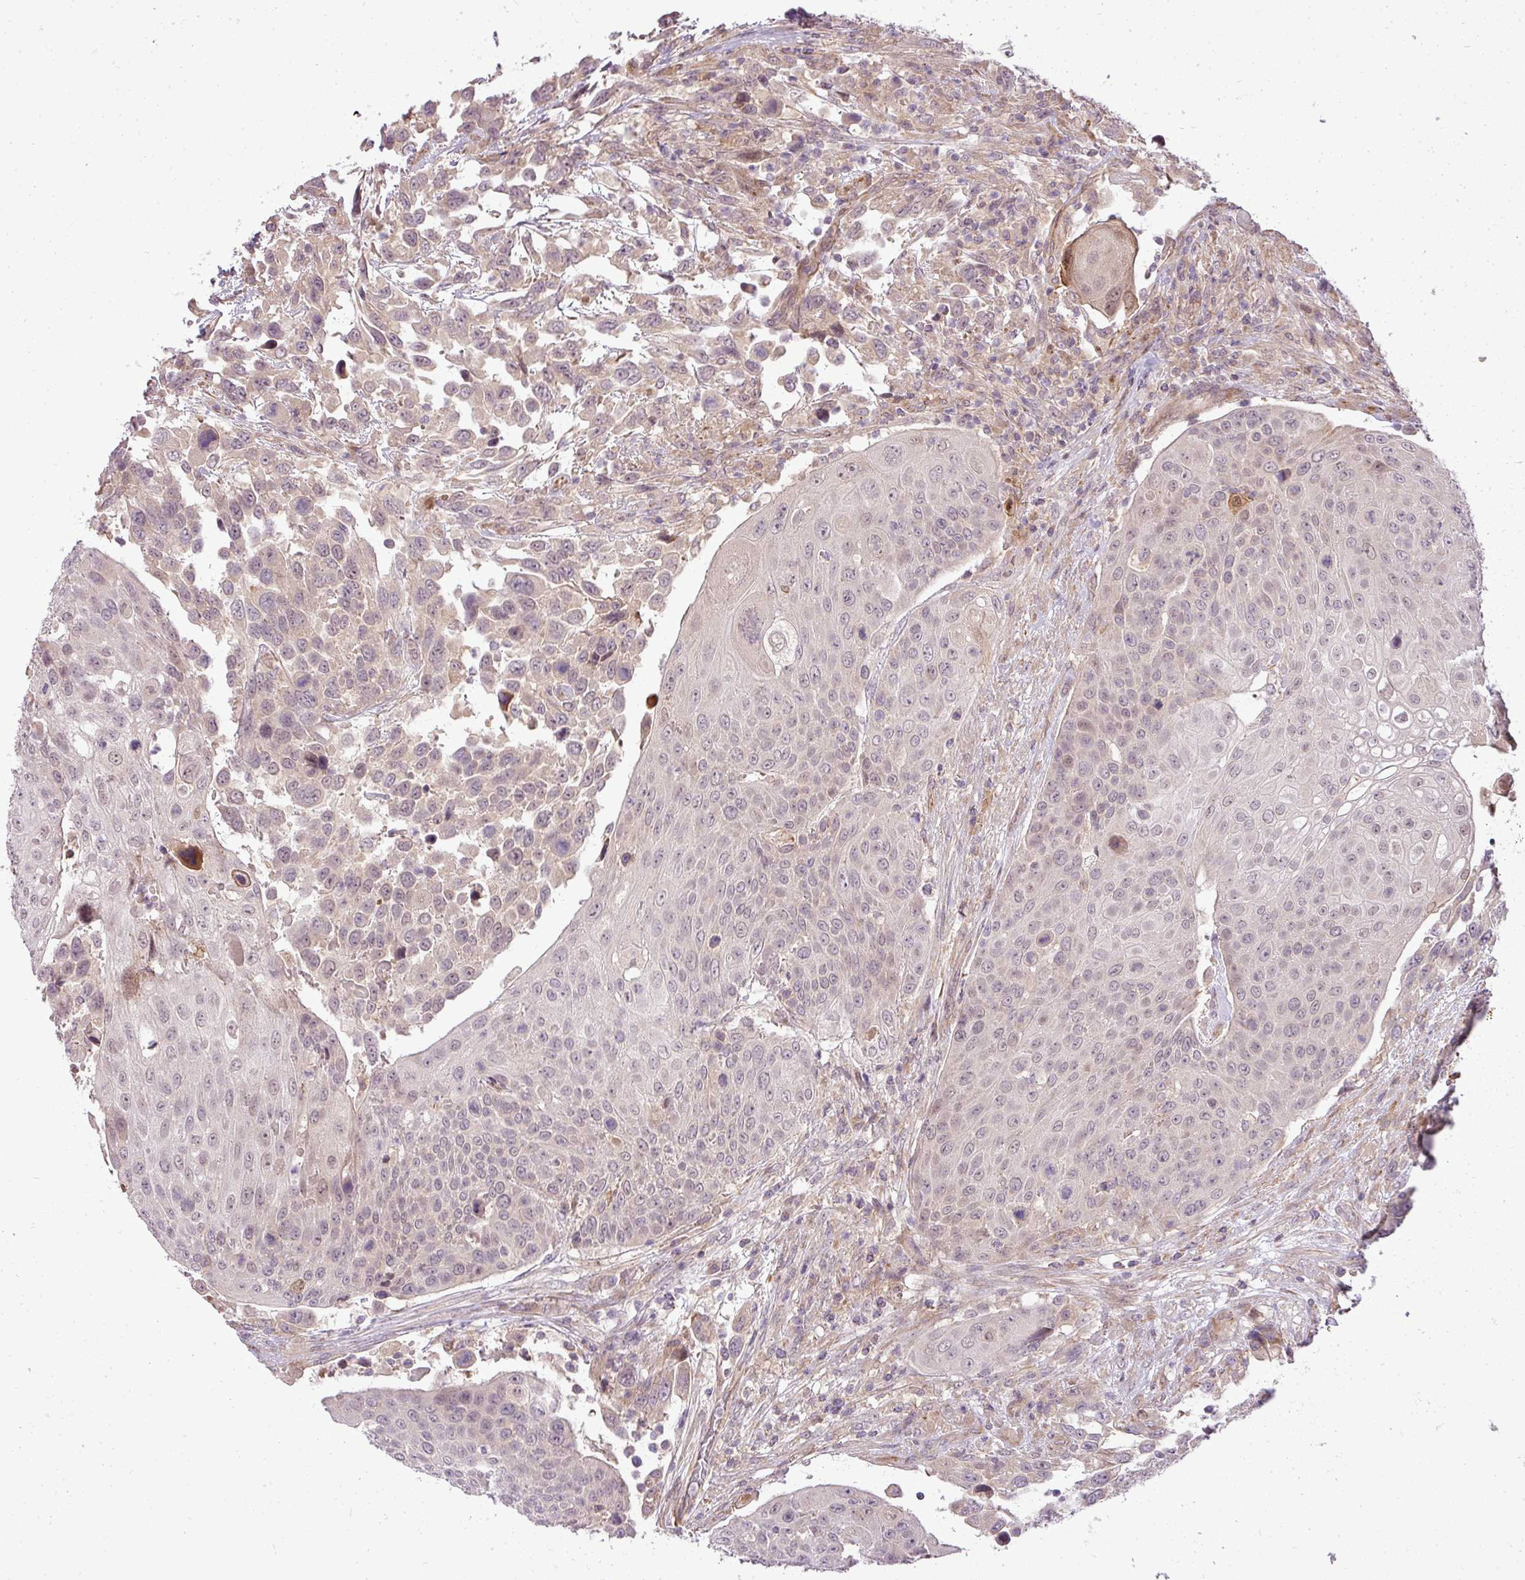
{"staining": {"intensity": "negative", "quantity": "none", "location": "none"}, "tissue": "urothelial cancer", "cell_type": "Tumor cells", "image_type": "cancer", "snomed": [{"axis": "morphology", "description": "Urothelial carcinoma, High grade"}, {"axis": "topography", "description": "Urinary bladder"}], "caption": "Immunohistochemistry (IHC) photomicrograph of urothelial cancer stained for a protein (brown), which reveals no positivity in tumor cells.", "gene": "PDRG1", "patient": {"sex": "female", "age": 70}}